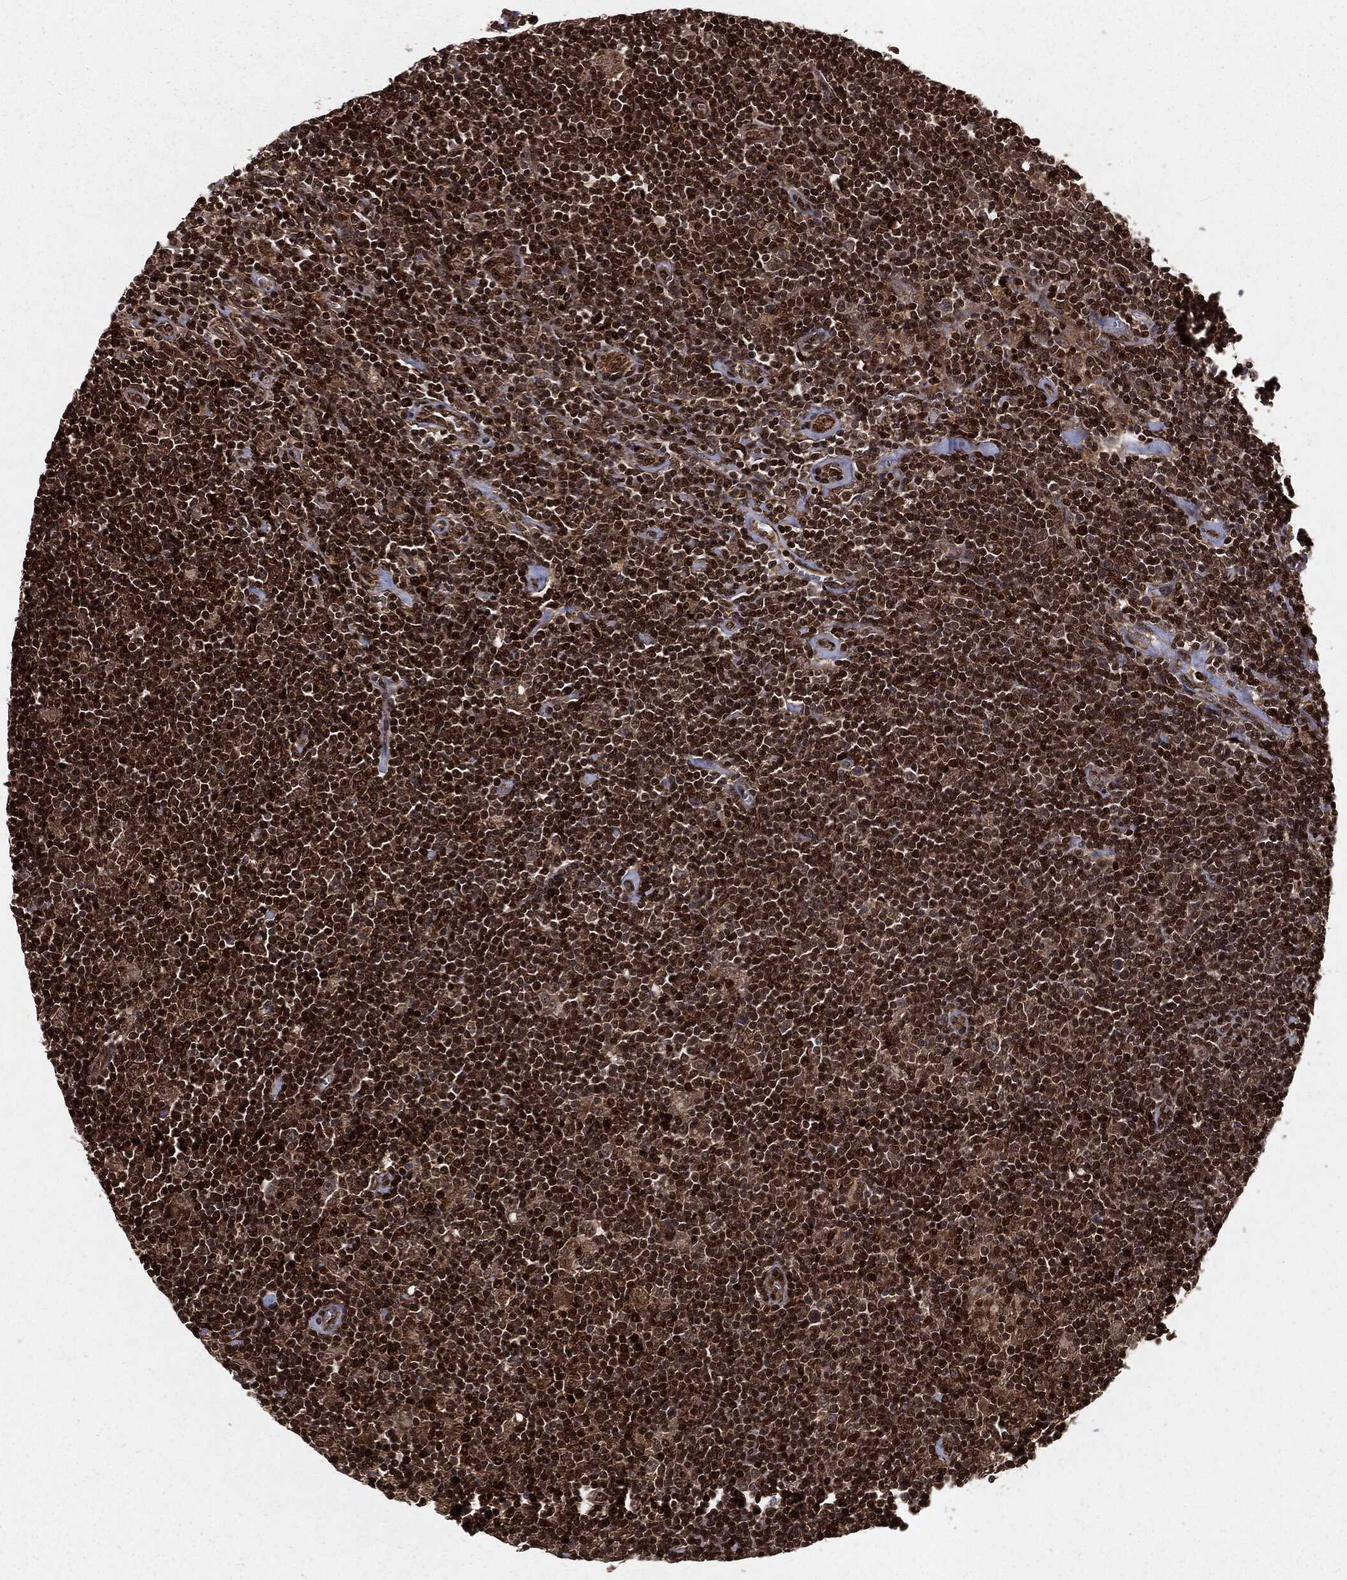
{"staining": {"intensity": "moderate", "quantity": ">75%", "location": "cytoplasmic/membranous"}, "tissue": "lymphoma", "cell_type": "Tumor cells", "image_type": "cancer", "snomed": [{"axis": "morphology", "description": "Hodgkin's disease, NOS"}, {"axis": "topography", "description": "Lymph node"}], "caption": "Brown immunohistochemical staining in lymphoma displays moderate cytoplasmic/membranous expression in approximately >75% of tumor cells. Nuclei are stained in blue.", "gene": "RANBP9", "patient": {"sex": "male", "age": 40}}